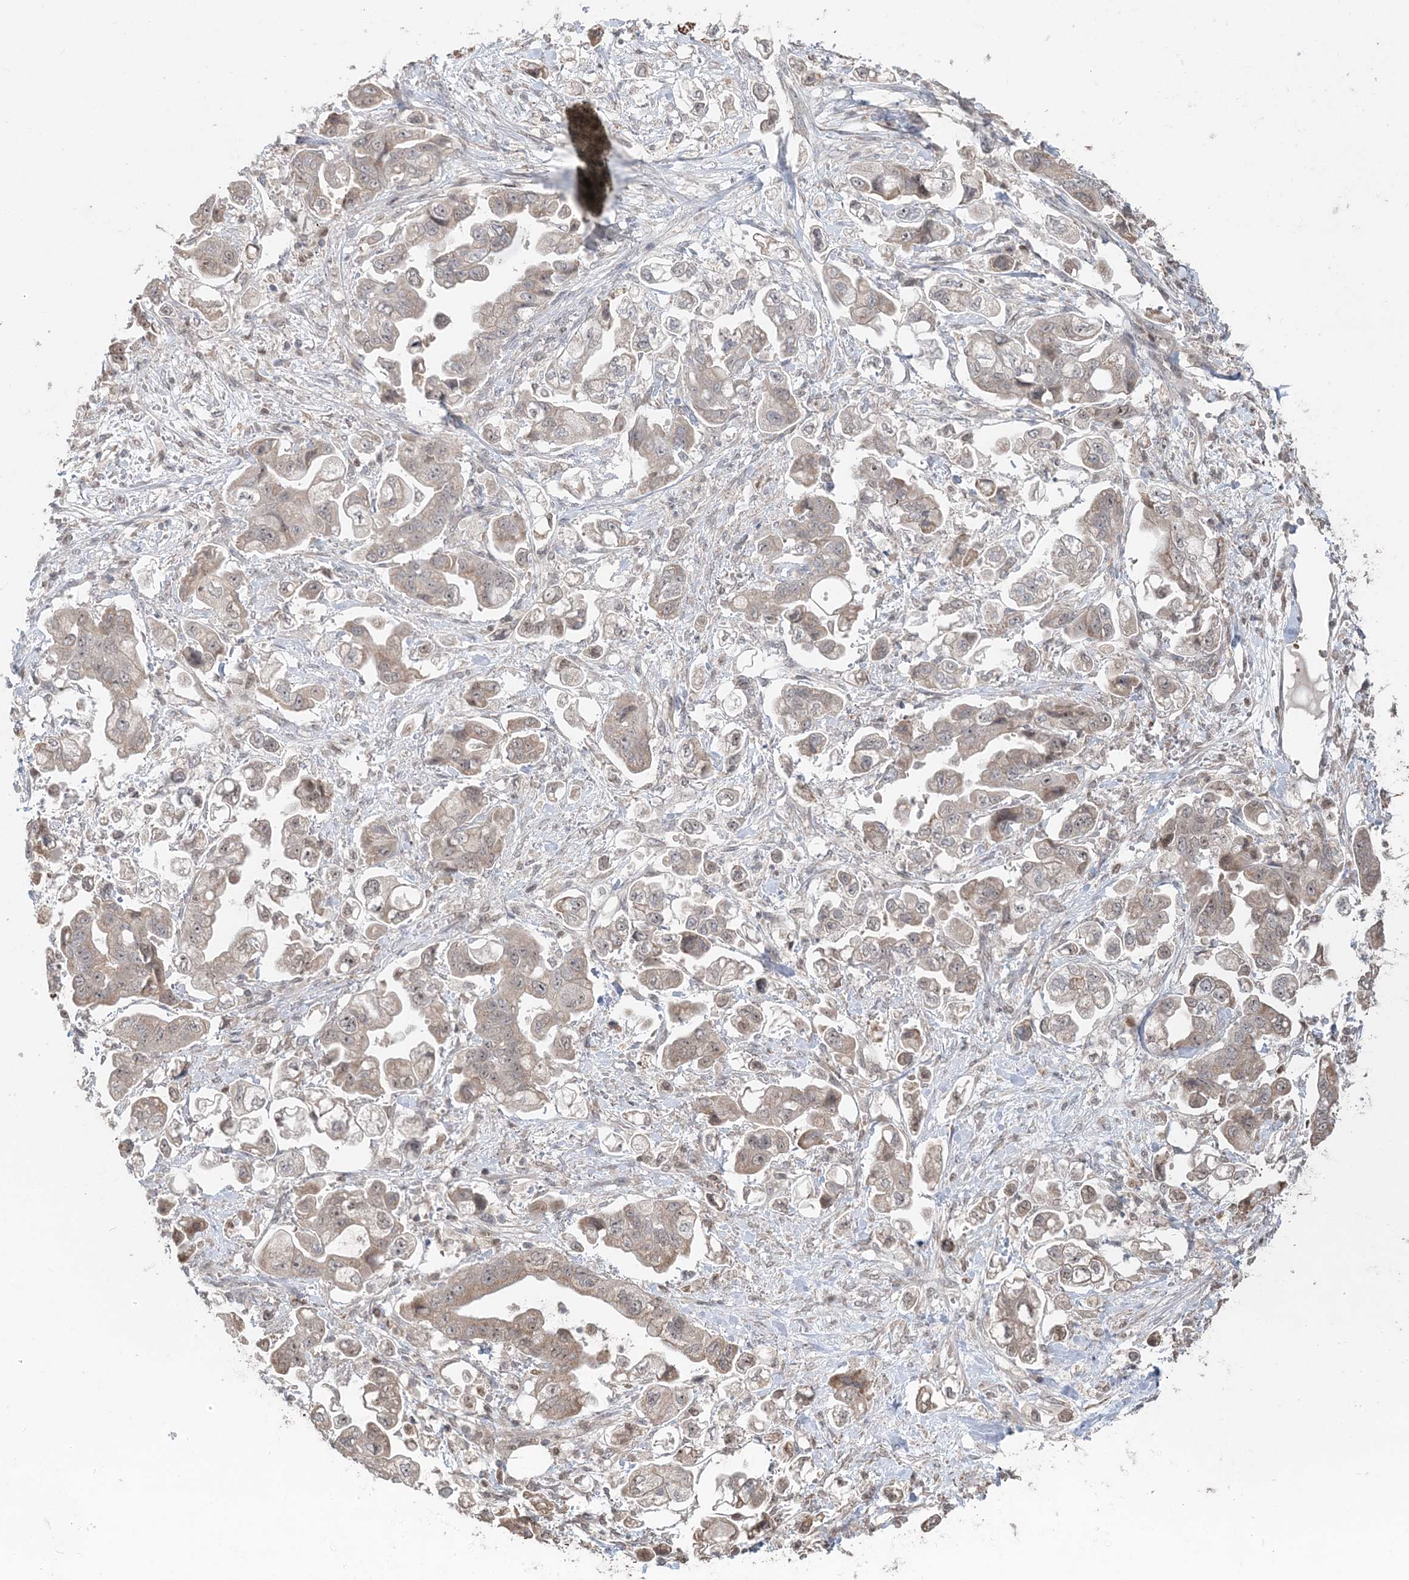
{"staining": {"intensity": "weak", "quantity": "25%-75%", "location": "cytoplasmic/membranous,nuclear"}, "tissue": "stomach cancer", "cell_type": "Tumor cells", "image_type": "cancer", "snomed": [{"axis": "morphology", "description": "Adenocarcinoma, NOS"}, {"axis": "topography", "description": "Stomach"}], "caption": "A low amount of weak cytoplasmic/membranous and nuclear positivity is present in about 25%-75% of tumor cells in stomach cancer tissue.", "gene": "SLU7", "patient": {"sex": "male", "age": 62}}